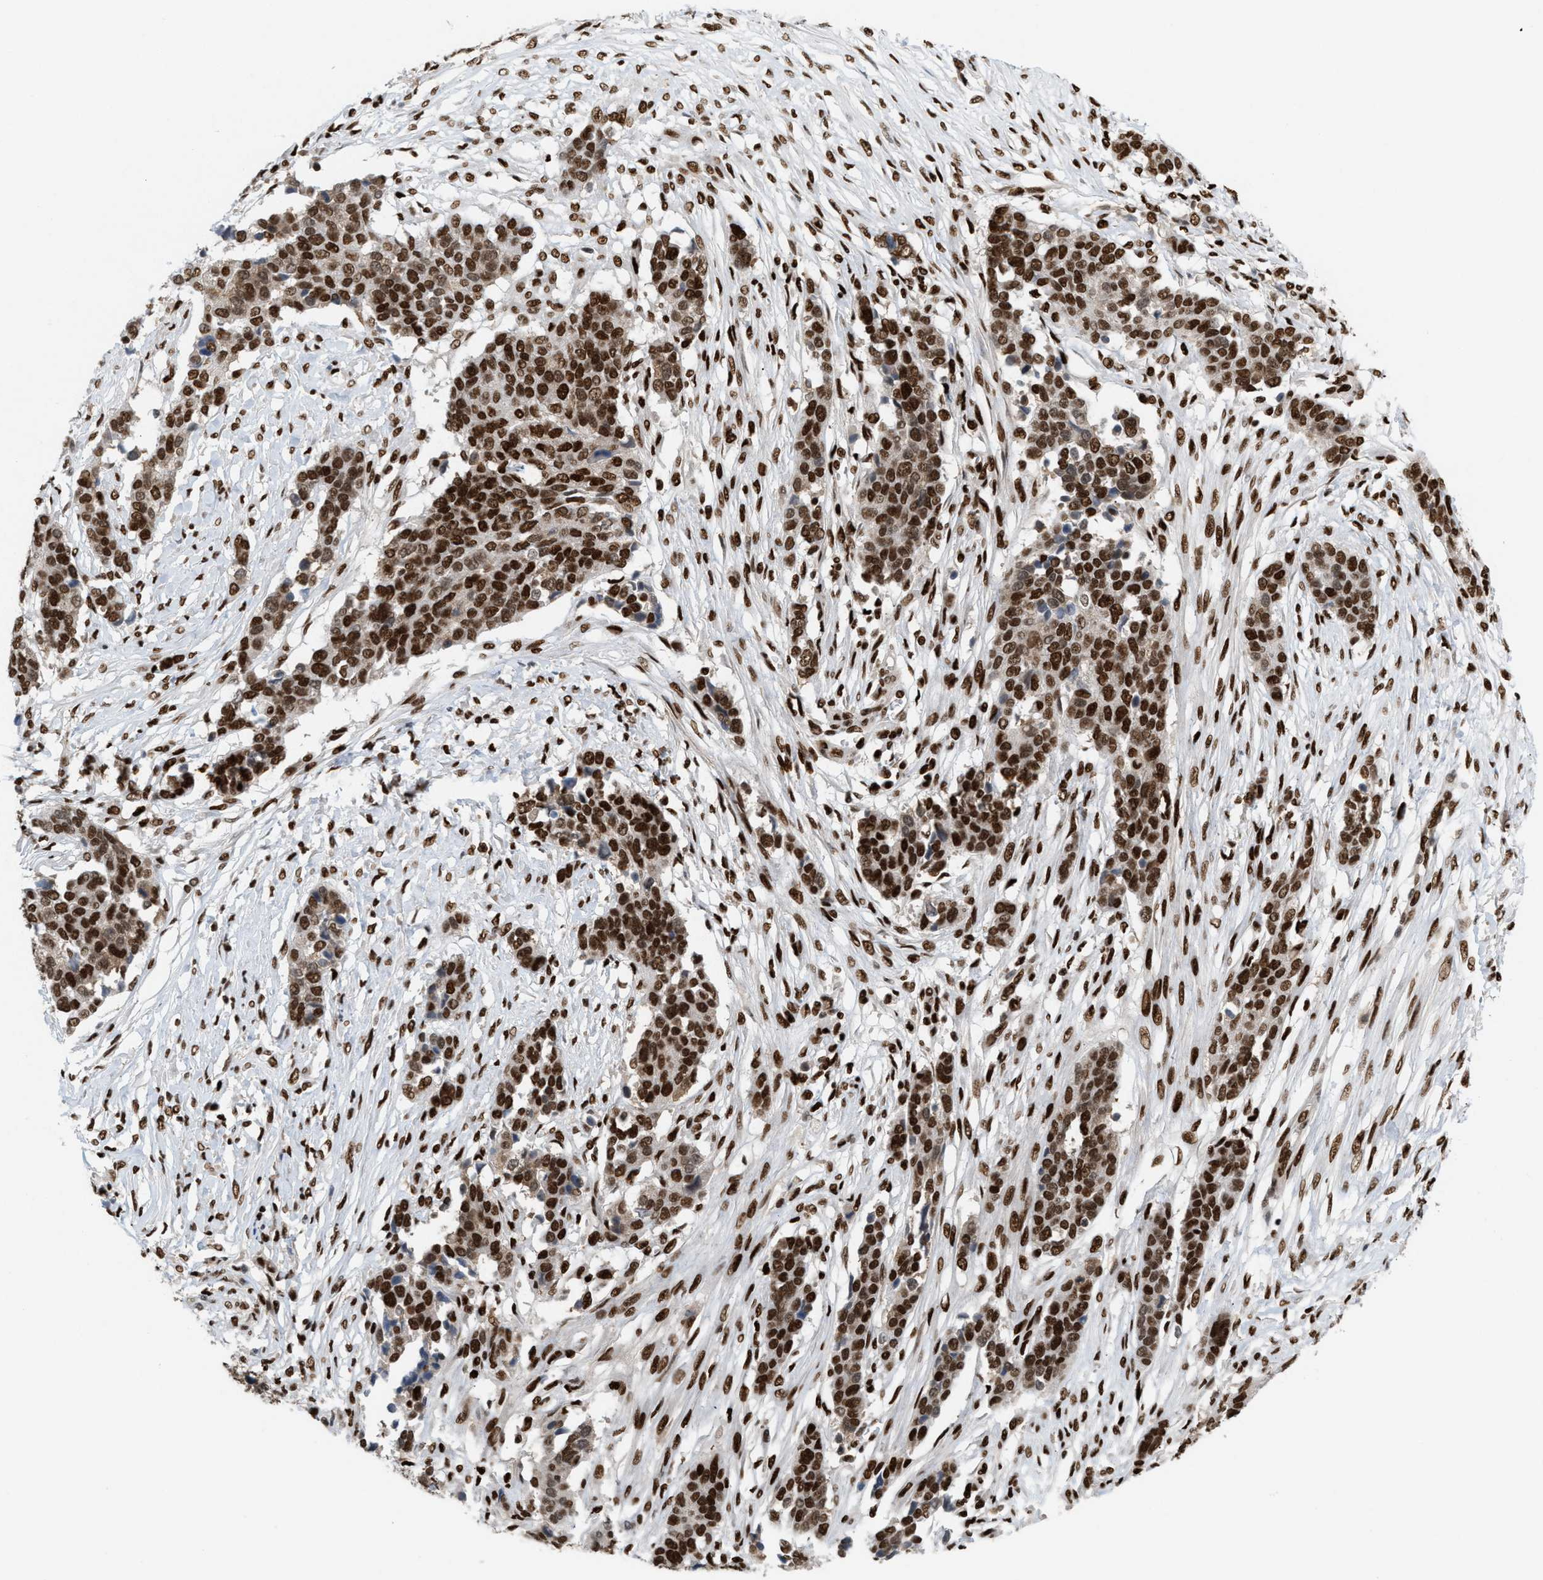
{"staining": {"intensity": "strong", "quantity": ">75%", "location": "nuclear"}, "tissue": "ovarian cancer", "cell_type": "Tumor cells", "image_type": "cancer", "snomed": [{"axis": "morphology", "description": "Cystadenocarcinoma, serous, NOS"}, {"axis": "topography", "description": "Ovary"}], "caption": "The photomicrograph demonstrates immunohistochemical staining of ovarian serous cystadenocarcinoma. There is strong nuclear positivity is seen in approximately >75% of tumor cells.", "gene": "RNASEK-C17orf49", "patient": {"sex": "female", "age": 44}}